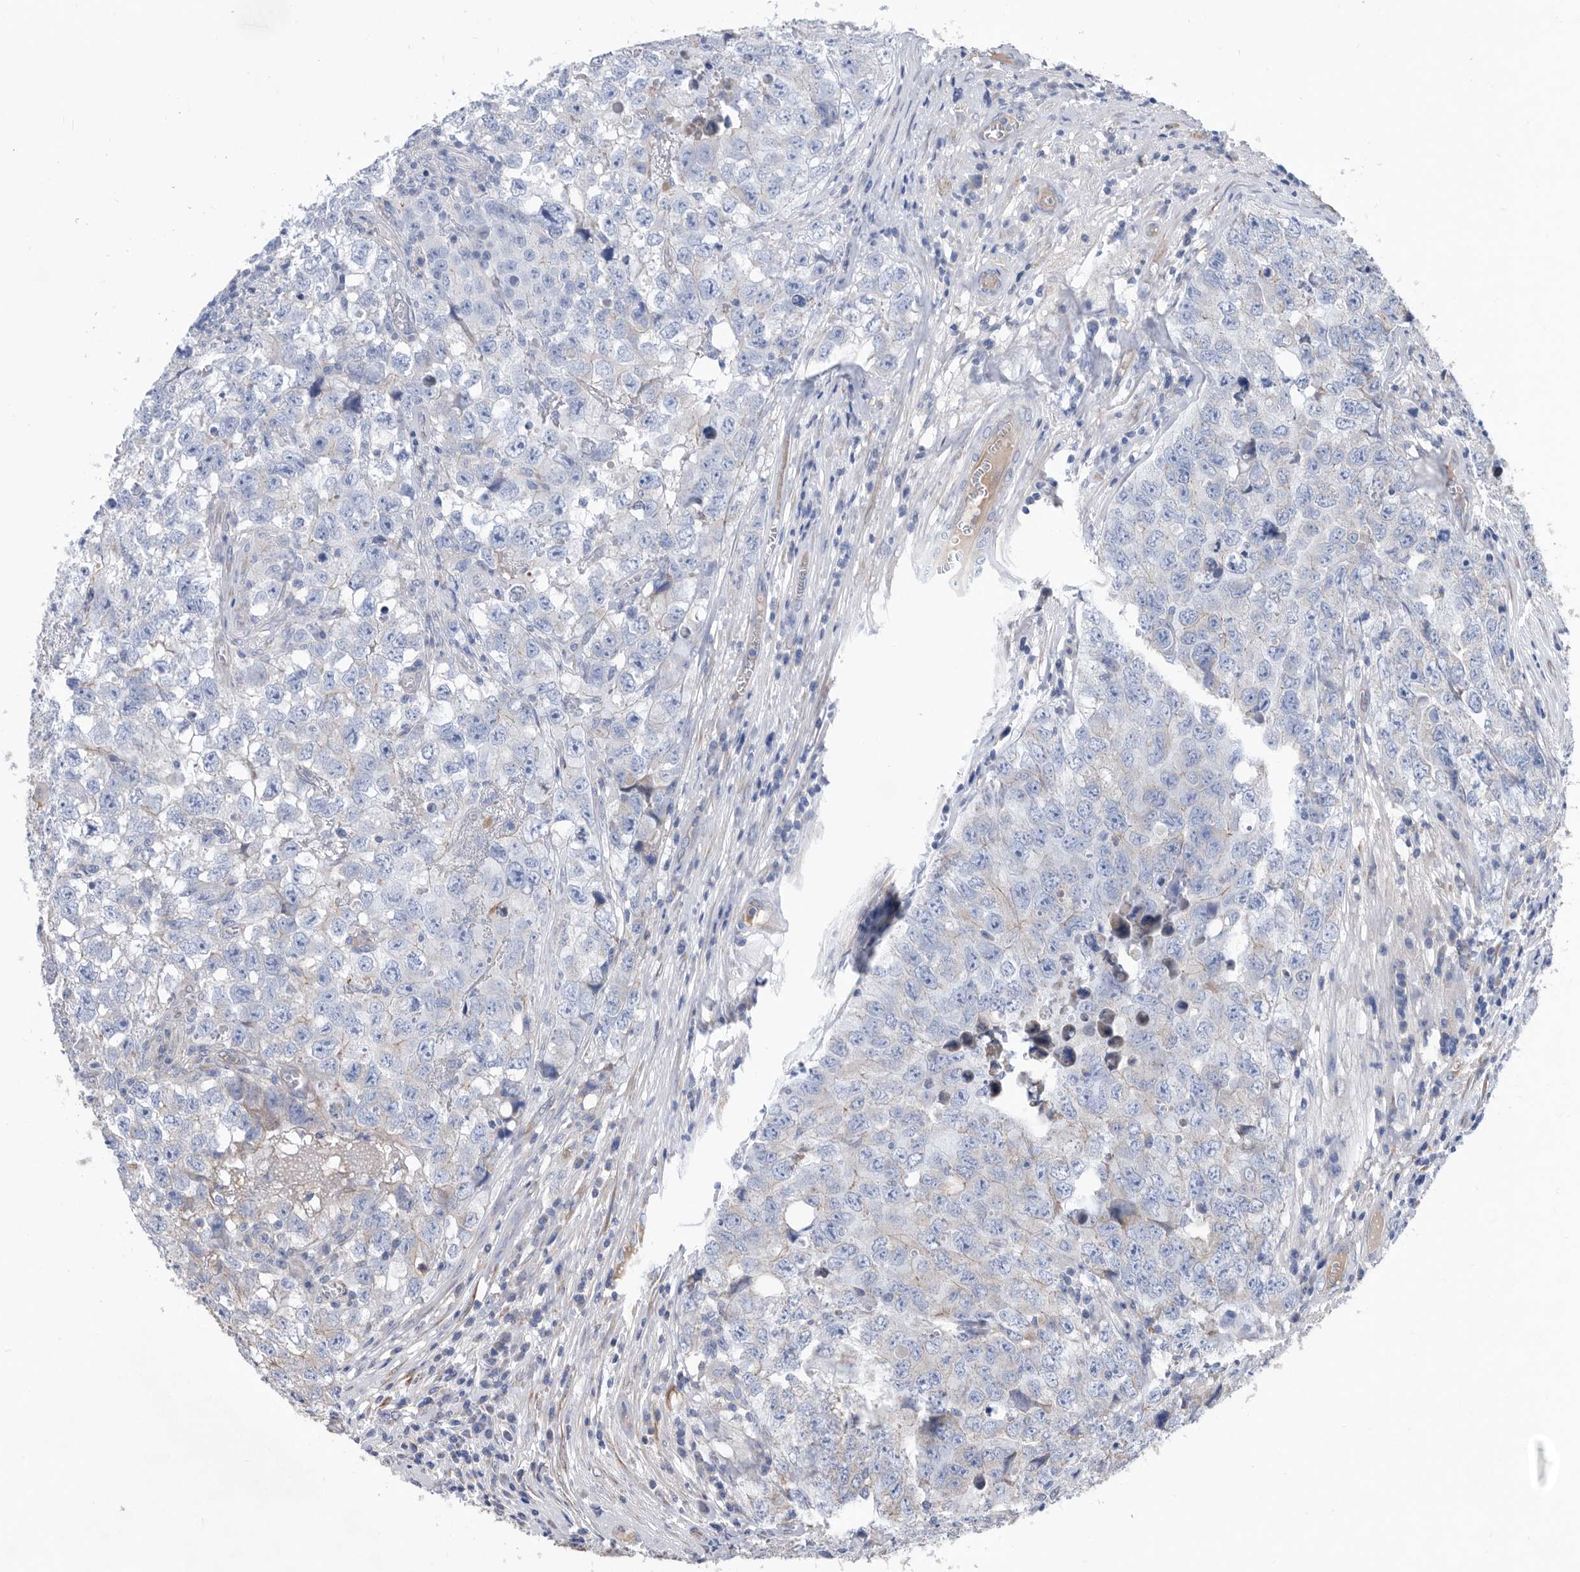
{"staining": {"intensity": "negative", "quantity": "none", "location": "none"}, "tissue": "testis cancer", "cell_type": "Tumor cells", "image_type": "cancer", "snomed": [{"axis": "morphology", "description": "Seminoma, NOS"}, {"axis": "morphology", "description": "Carcinoma, Embryonal, NOS"}, {"axis": "topography", "description": "Testis"}], "caption": "High power microscopy photomicrograph of an immunohistochemistry photomicrograph of testis cancer (embryonal carcinoma), revealing no significant expression in tumor cells.", "gene": "ATP13A3", "patient": {"sex": "male", "age": 43}}